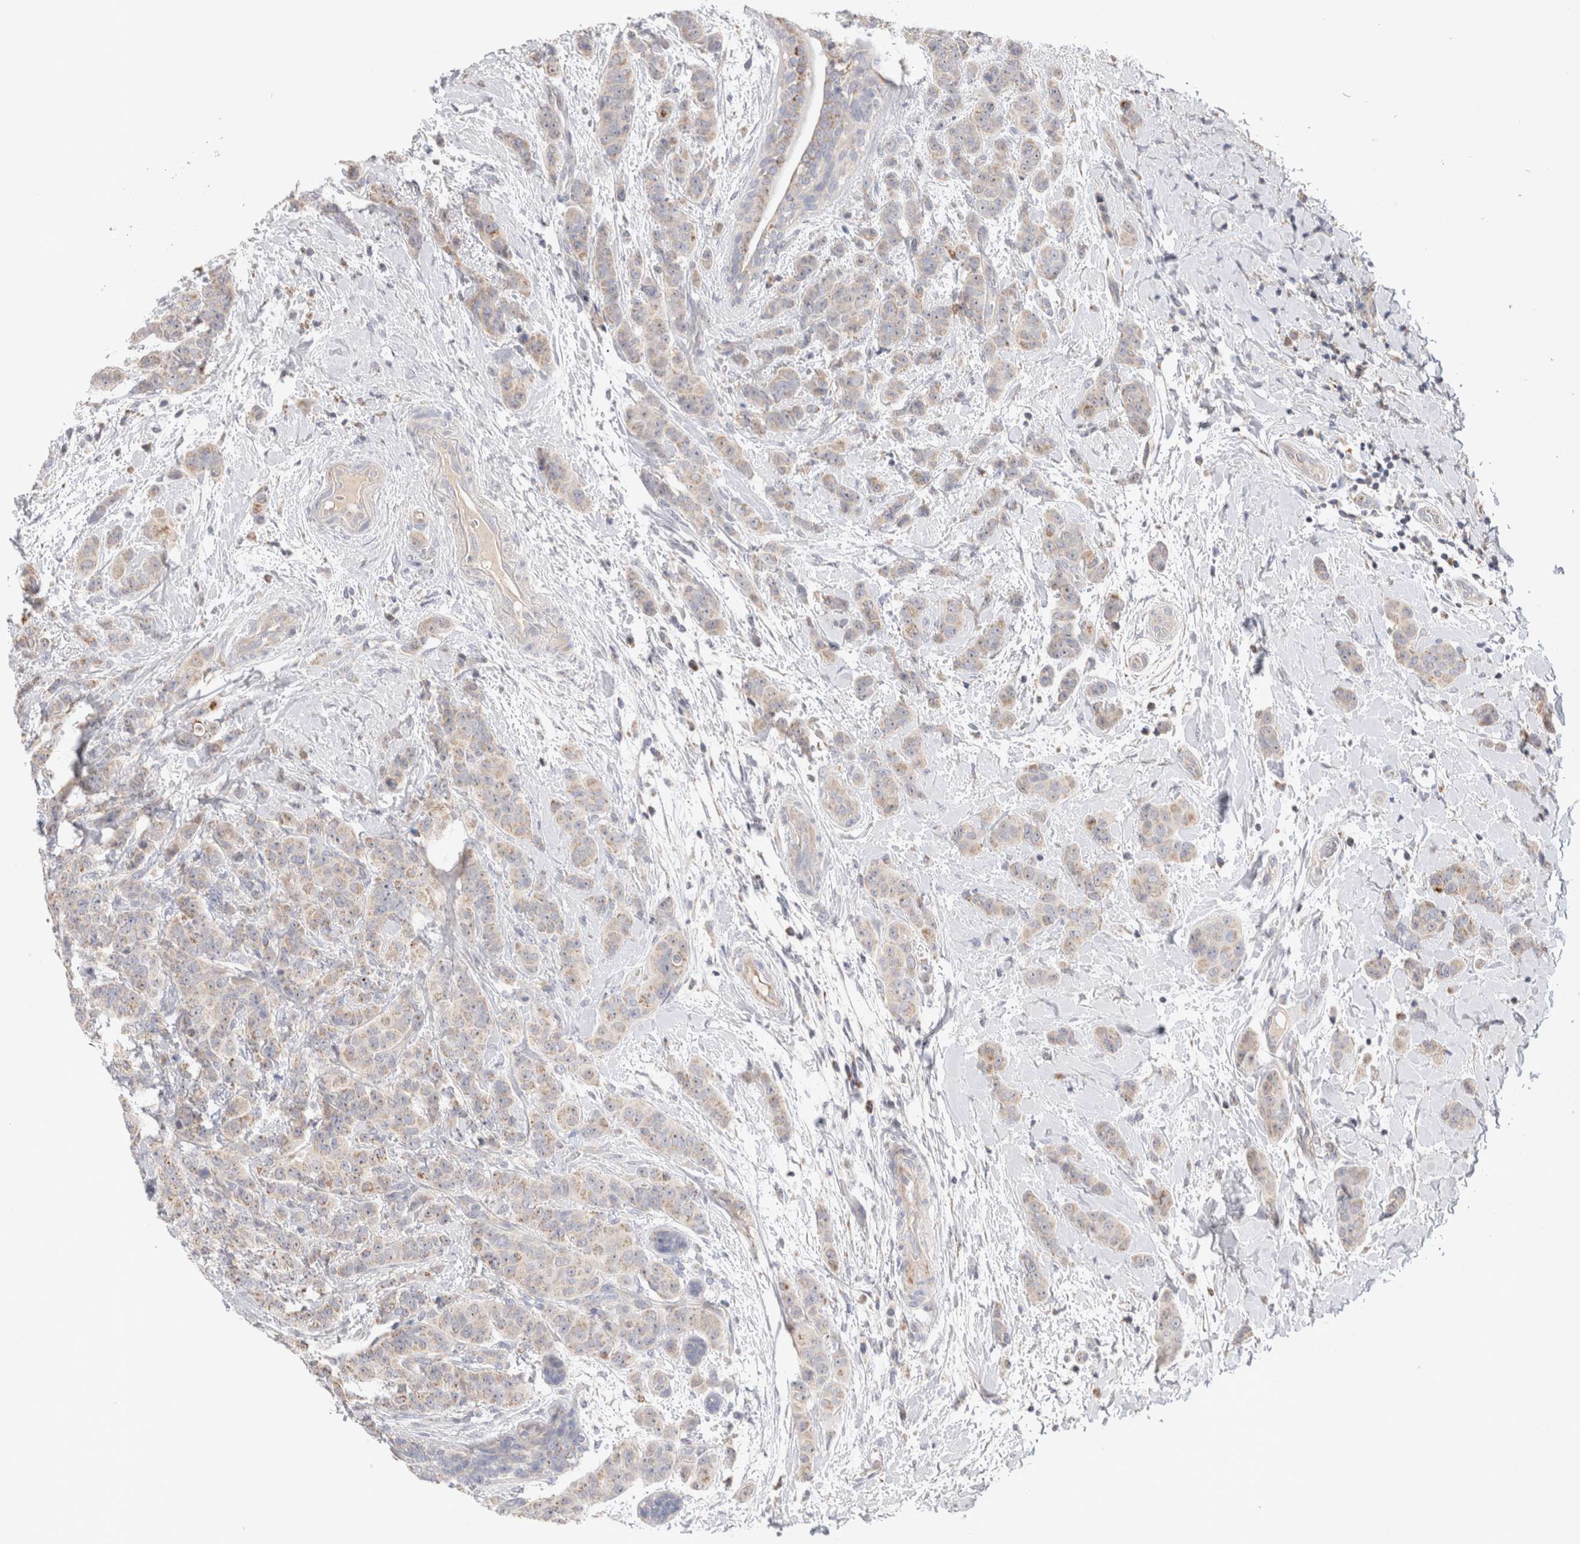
{"staining": {"intensity": "weak", "quantity": ">75%", "location": "cytoplasmic/membranous"}, "tissue": "breast cancer", "cell_type": "Tumor cells", "image_type": "cancer", "snomed": [{"axis": "morphology", "description": "Normal tissue, NOS"}, {"axis": "morphology", "description": "Duct carcinoma"}, {"axis": "topography", "description": "Breast"}], "caption": "High-power microscopy captured an immunohistochemistry (IHC) image of invasive ductal carcinoma (breast), revealing weak cytoplasmic/membranous expression in approximately >75% of tumor cells.", "gene": "CHADL", "patient": {"sex": "female", "age": 40}}